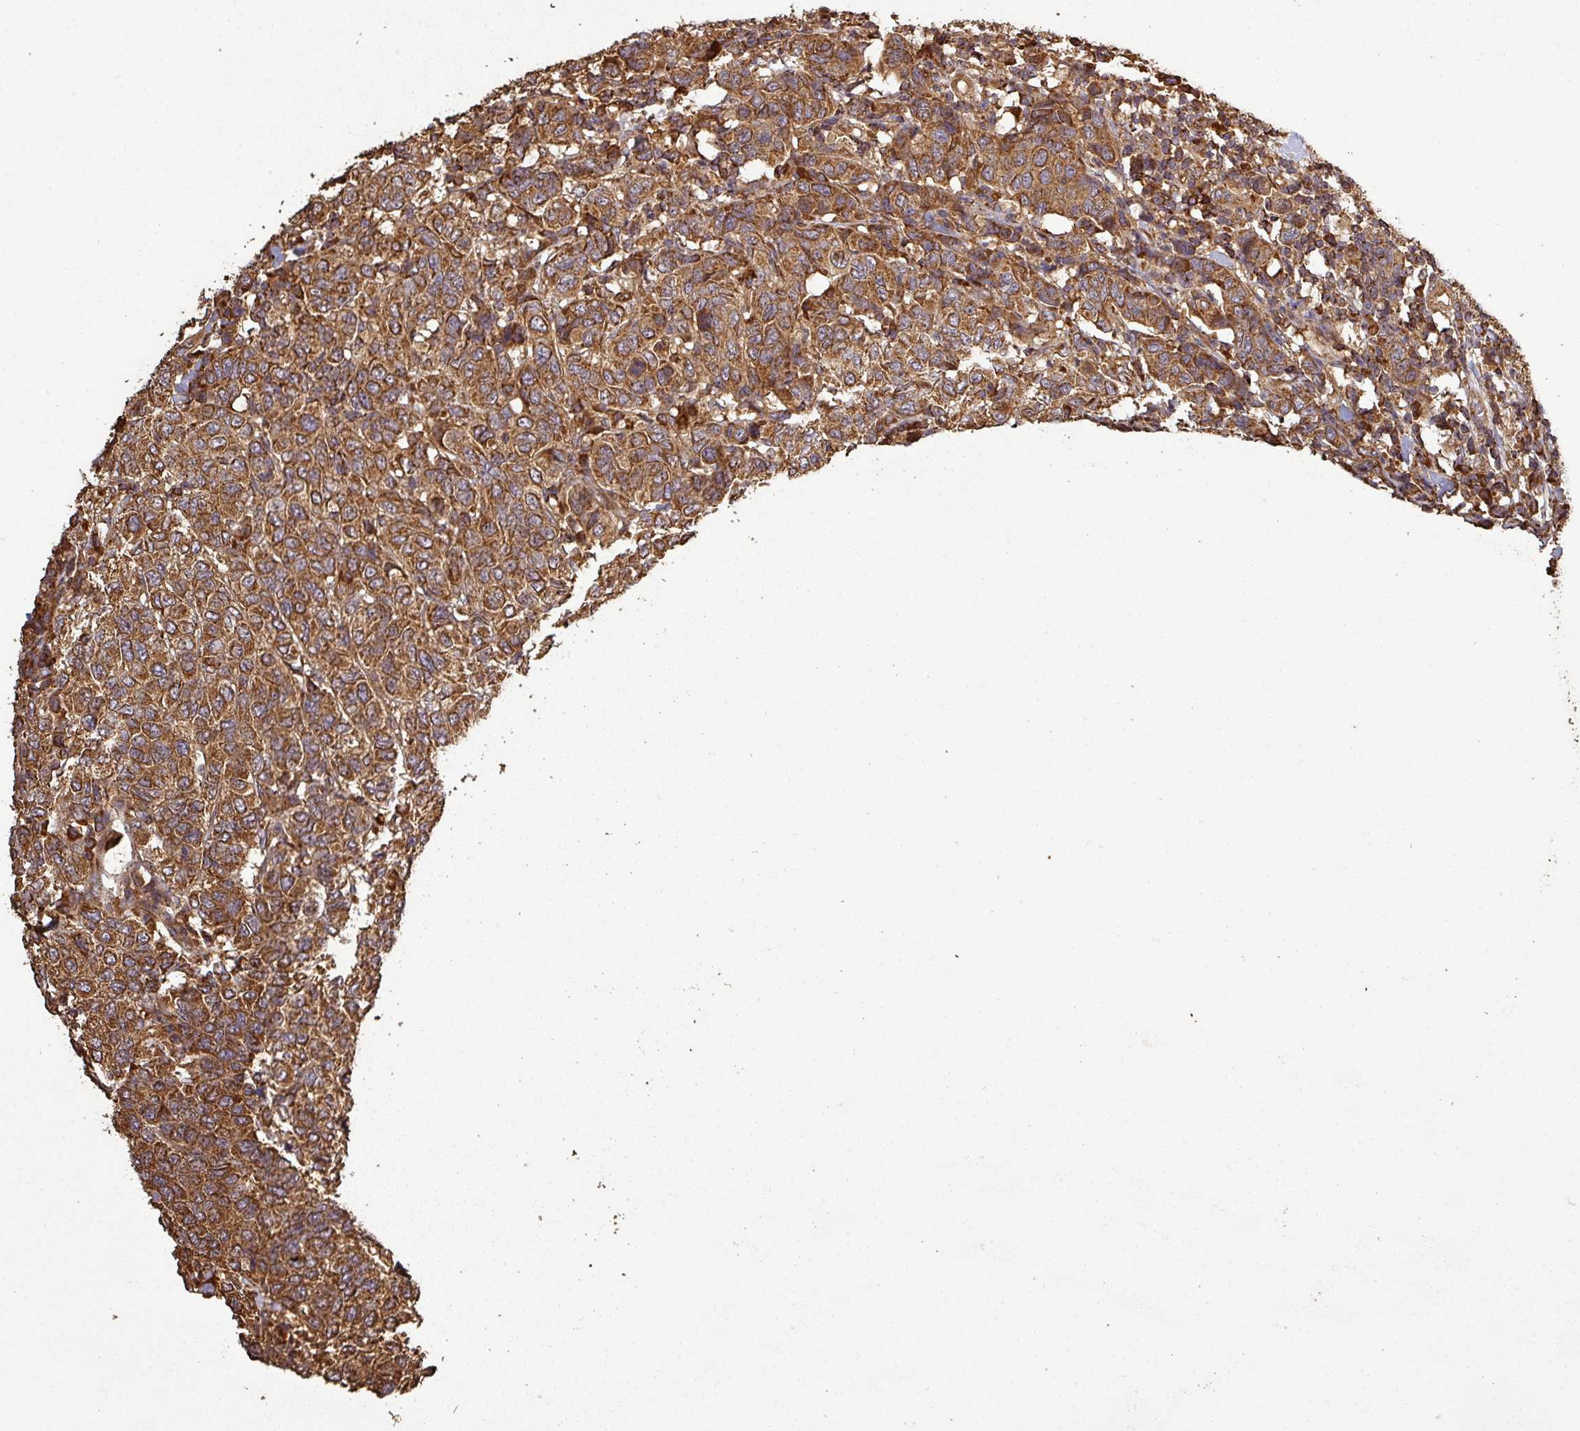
{"staining": {"intensity": "moderate", "quantity": ">75%", "location": "cytoplasmic/membranous"}, "tissue": "breast cancer", "cell_type": "Tumor cells", "image_type": "cancer", "snomed": [{"axis": "morphology", "description": "Duct carcinoma"}, {"axis": "topography", "description": "Breast"}], "caption": "Protein expression analysis of breast cancer demonstrates moderate cytoplasmic/membranous staining in about >75% of tumor cells.", "gene": "PLEKHM1", "patient": {"sex": "female", "age": 55}}